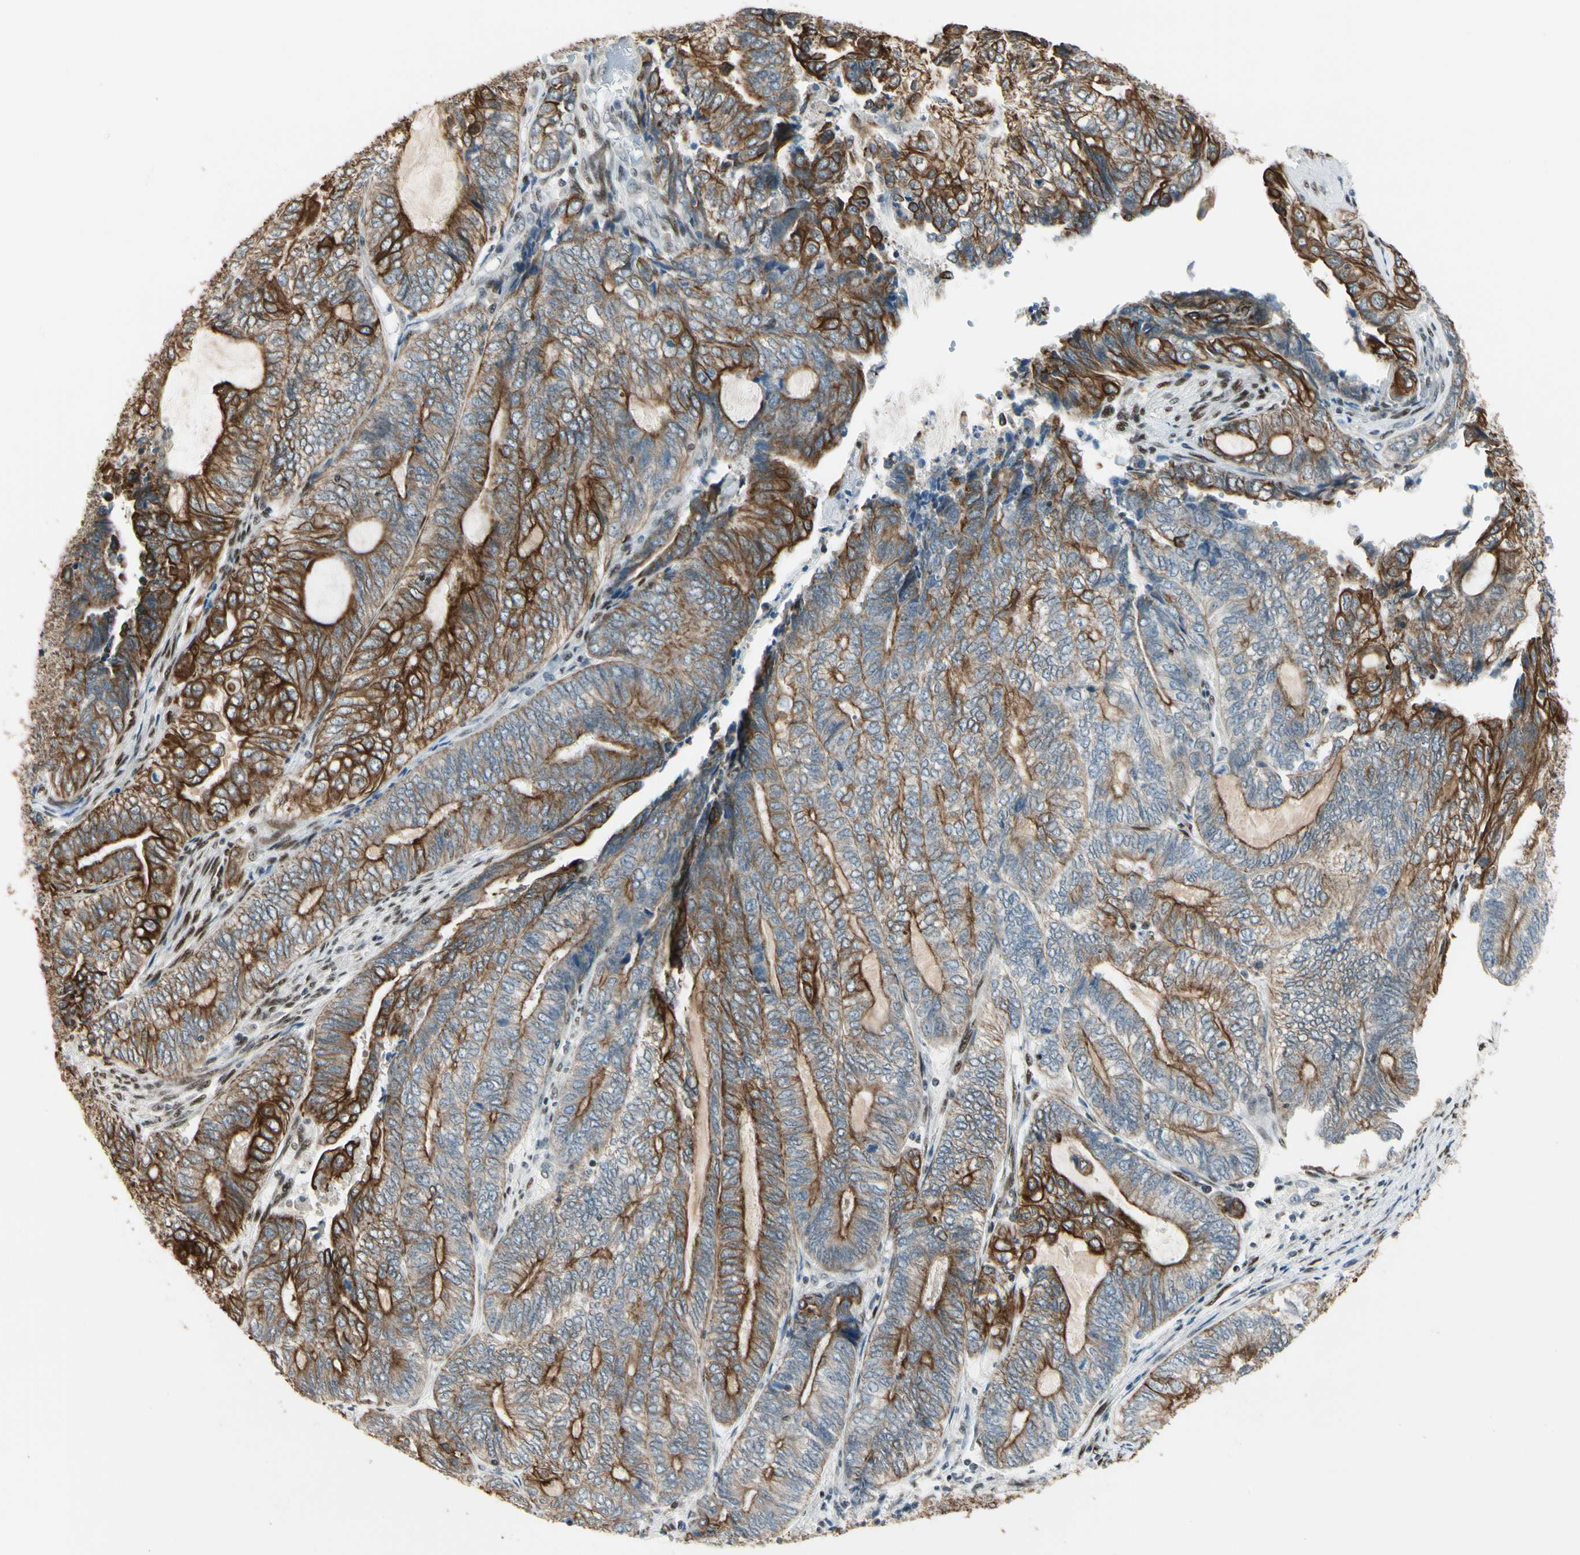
{"staining": {"intensity": "strong", "quantity": ">75%", "location": "cytoplasmic/membranous"}, "tissue": "endometrial cancer", "cell_type": "Tumor cells", "image_type": "cancer", "snomed": [{"axis": "morphology", "description": "Adenocarcinoma, NOS"}, {"axis": "topography", "description": "Uterus"}, {"axis": "topography", "description": "Endometrium"}], "caption": "This is an image of IHC staining of endometrial cancer, which shows strong expression in the cytoplasmic/membranous of tumor cells.", "gene": "ATXN1", "patient": {"sex": "female", "age": 70}}